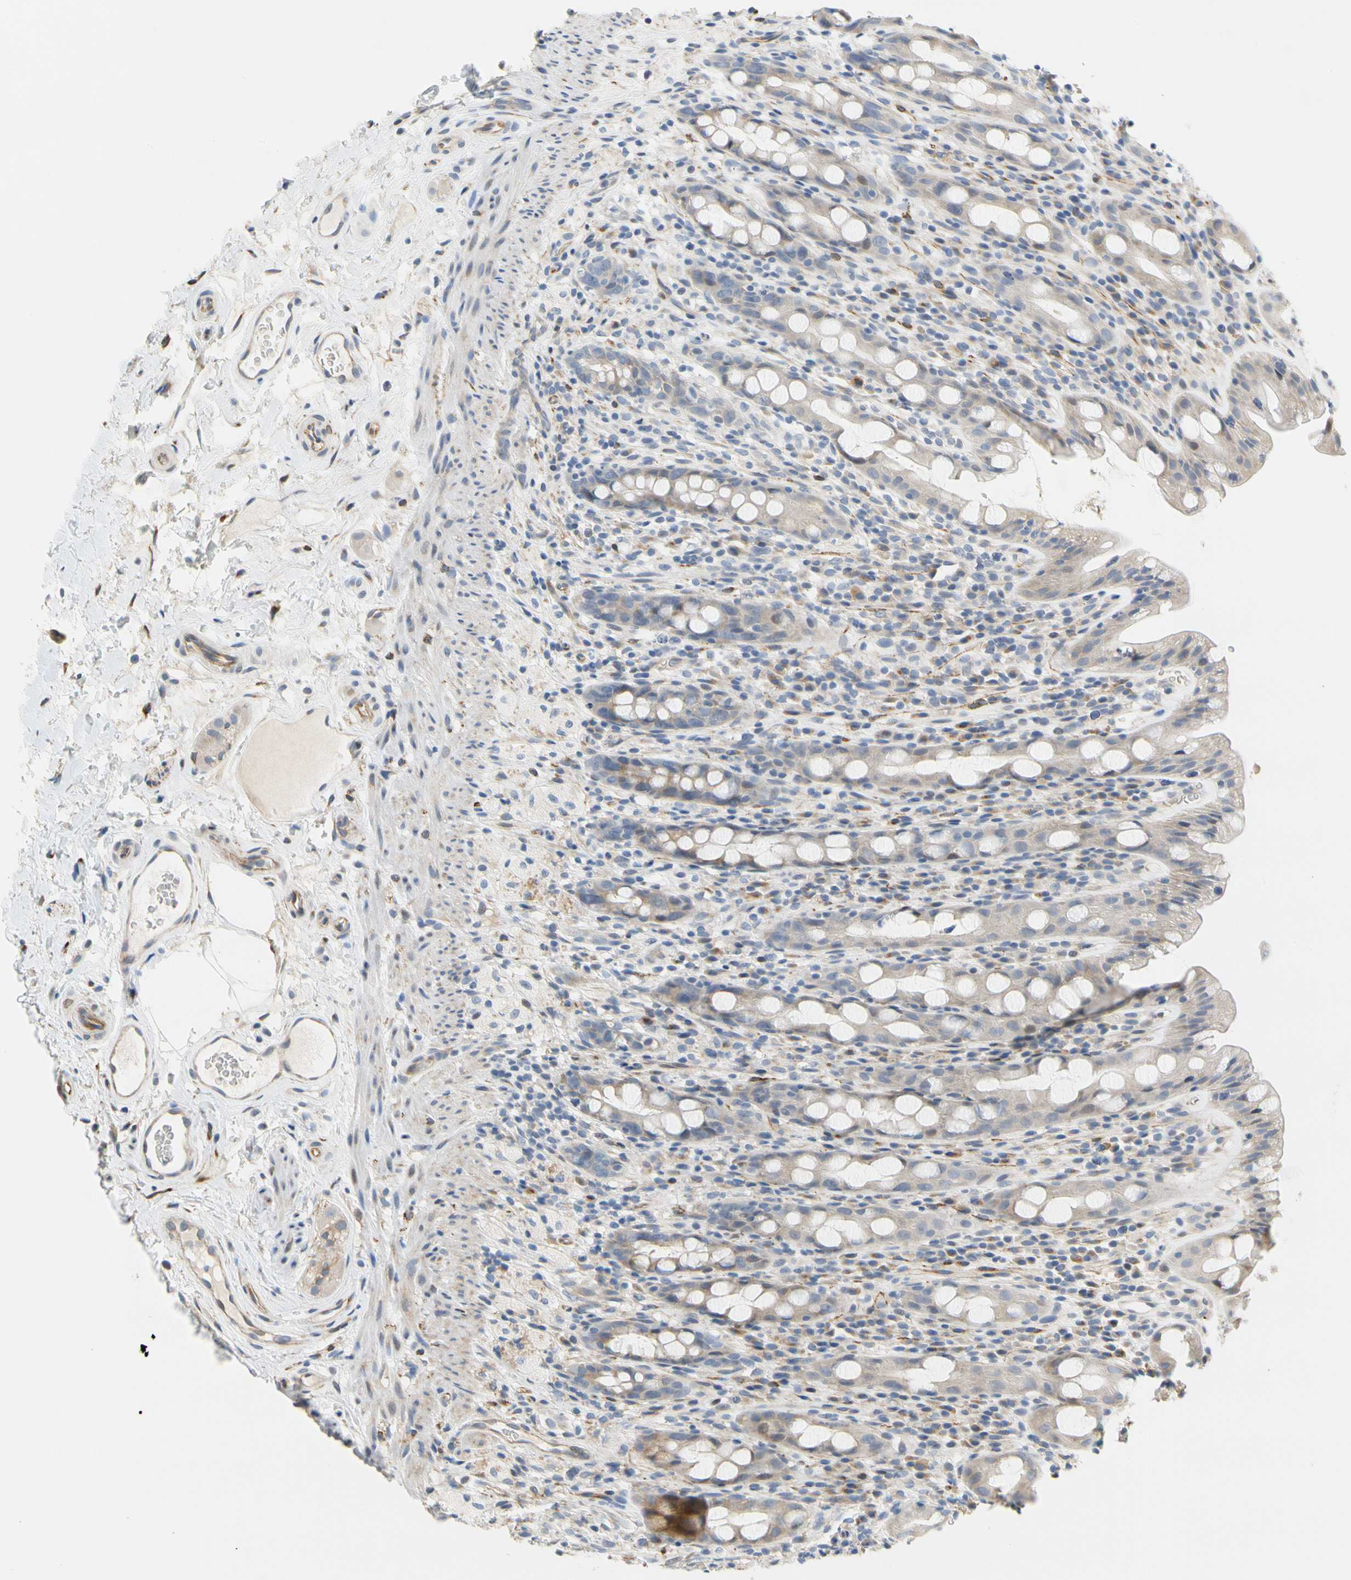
{"staining": {"intensity": "weak", "quantity": ">75%", "location": "cytoplasmic/membranous"}, "tissue": "rectum", "cell_type": "Glandular cells", "image_type": "normal", "snomed": [{"axis": "morphology", "description": "Normal tissue, NOS"}, {"axis": "topography", "description": "Rectum"}], "caption": "A micrograph showing weak cytoplasmic/membranous expression in about >75% of glandular cells in benign rectum, as visualized by brown immunohistochemical staining.", "gene": "ZNF236", "patient": {"sex": "male", "age": 44}}